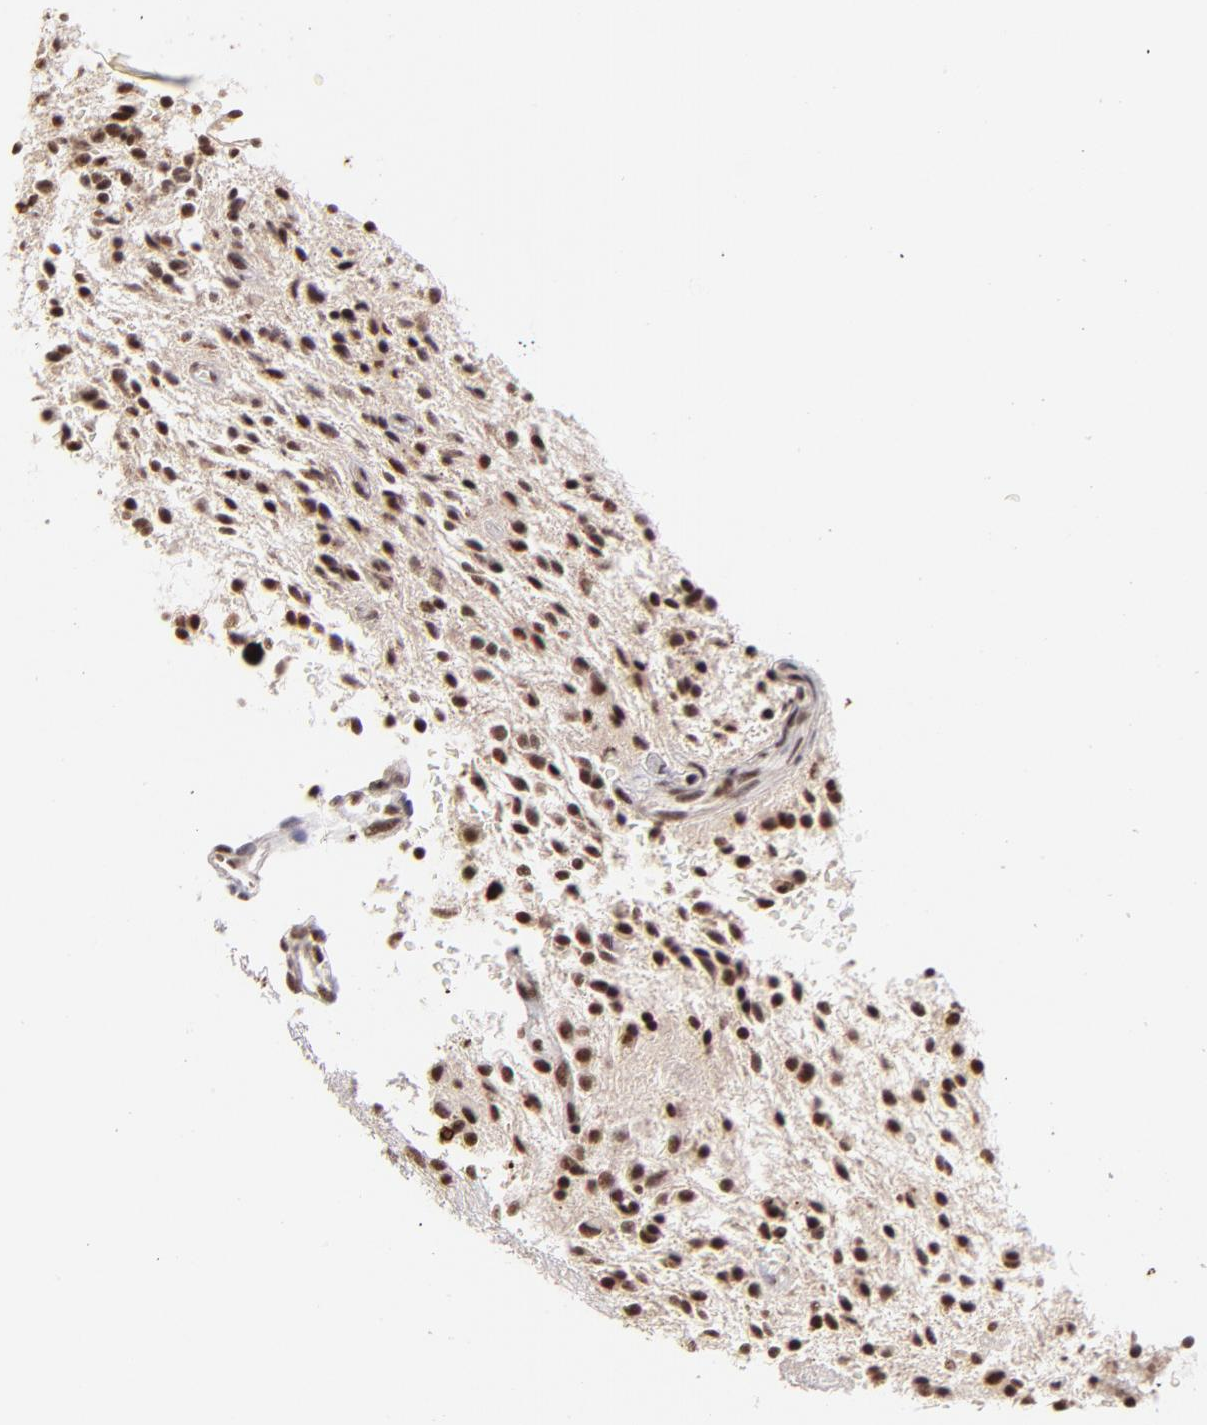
{"staining": {"intensity": "strong", "quantity": ">75%", "location": "nuclear"}, "tissue": "glioma", "cell_type": "Tumor cells", "image_type": "cancer", "snomed": [{"axis": "morphology", "description": "Glioma, malignant, NOS"}, {"axis": "topography", "description": "Cerebellum"}], "caption": "Strong nuclear protein staining is appreciated in about >75% of tumor cells in glioma.", "gene": "ZFX", "patient": {"sex": "female", "age": 10}}